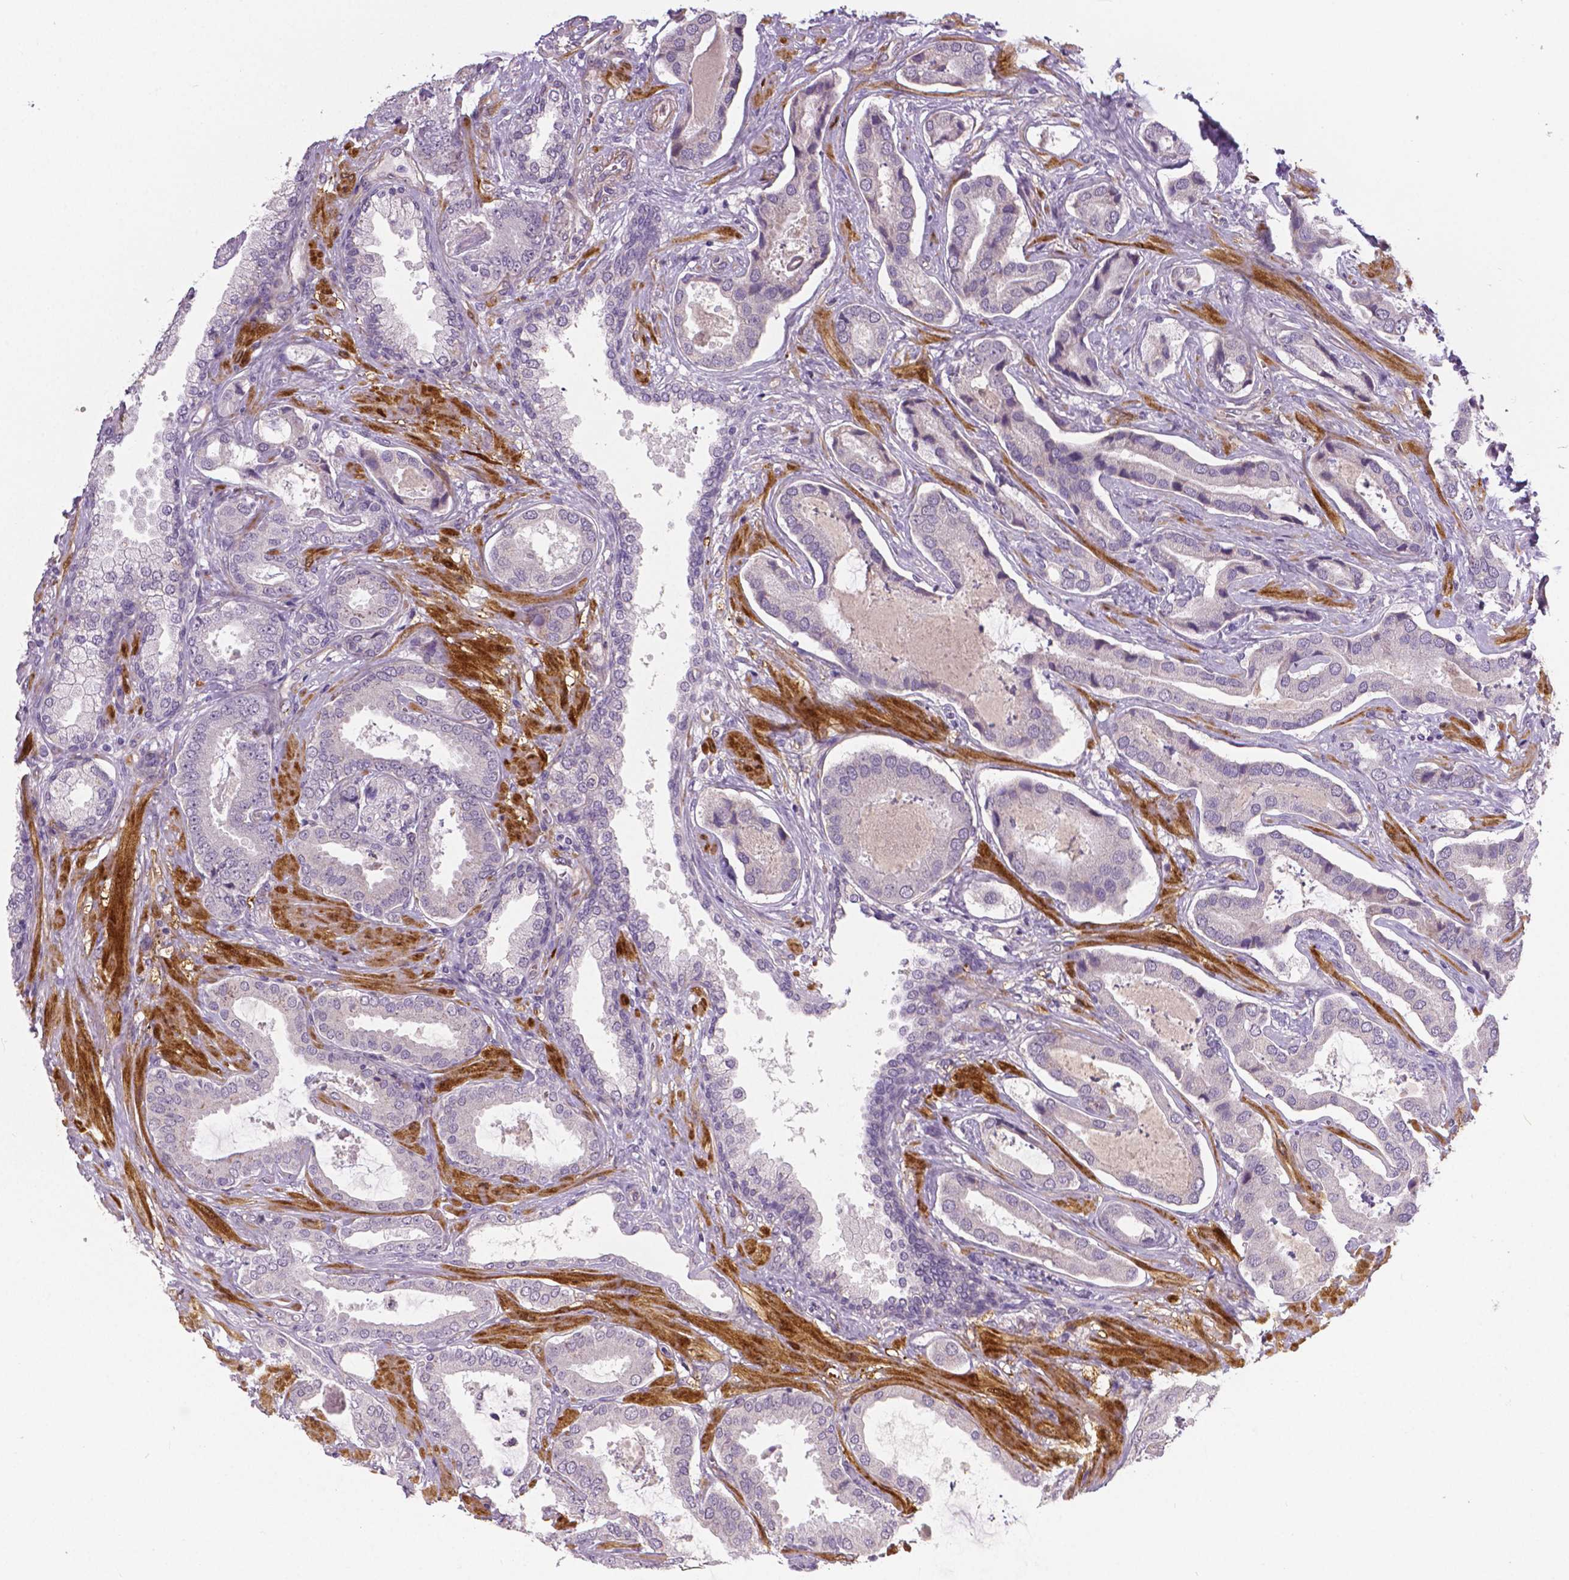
{"staining": {"intensity": "negative", "quantity": "none", "location": "none"}, "tissue": "prostate cancer", "cell_type": "Tumor cells", "image_type": "cancer", "snomed": [{"axis": "morphology", "description": "Adenocarcinoma, NOS"}, {"axis": "topography", "description": "Prostate"}], "caption": "IHC of human prostate cancer displays no positivity in tumor cells.", "gene": "FLT1", "patient": {"sex": "male", "age": 64}}